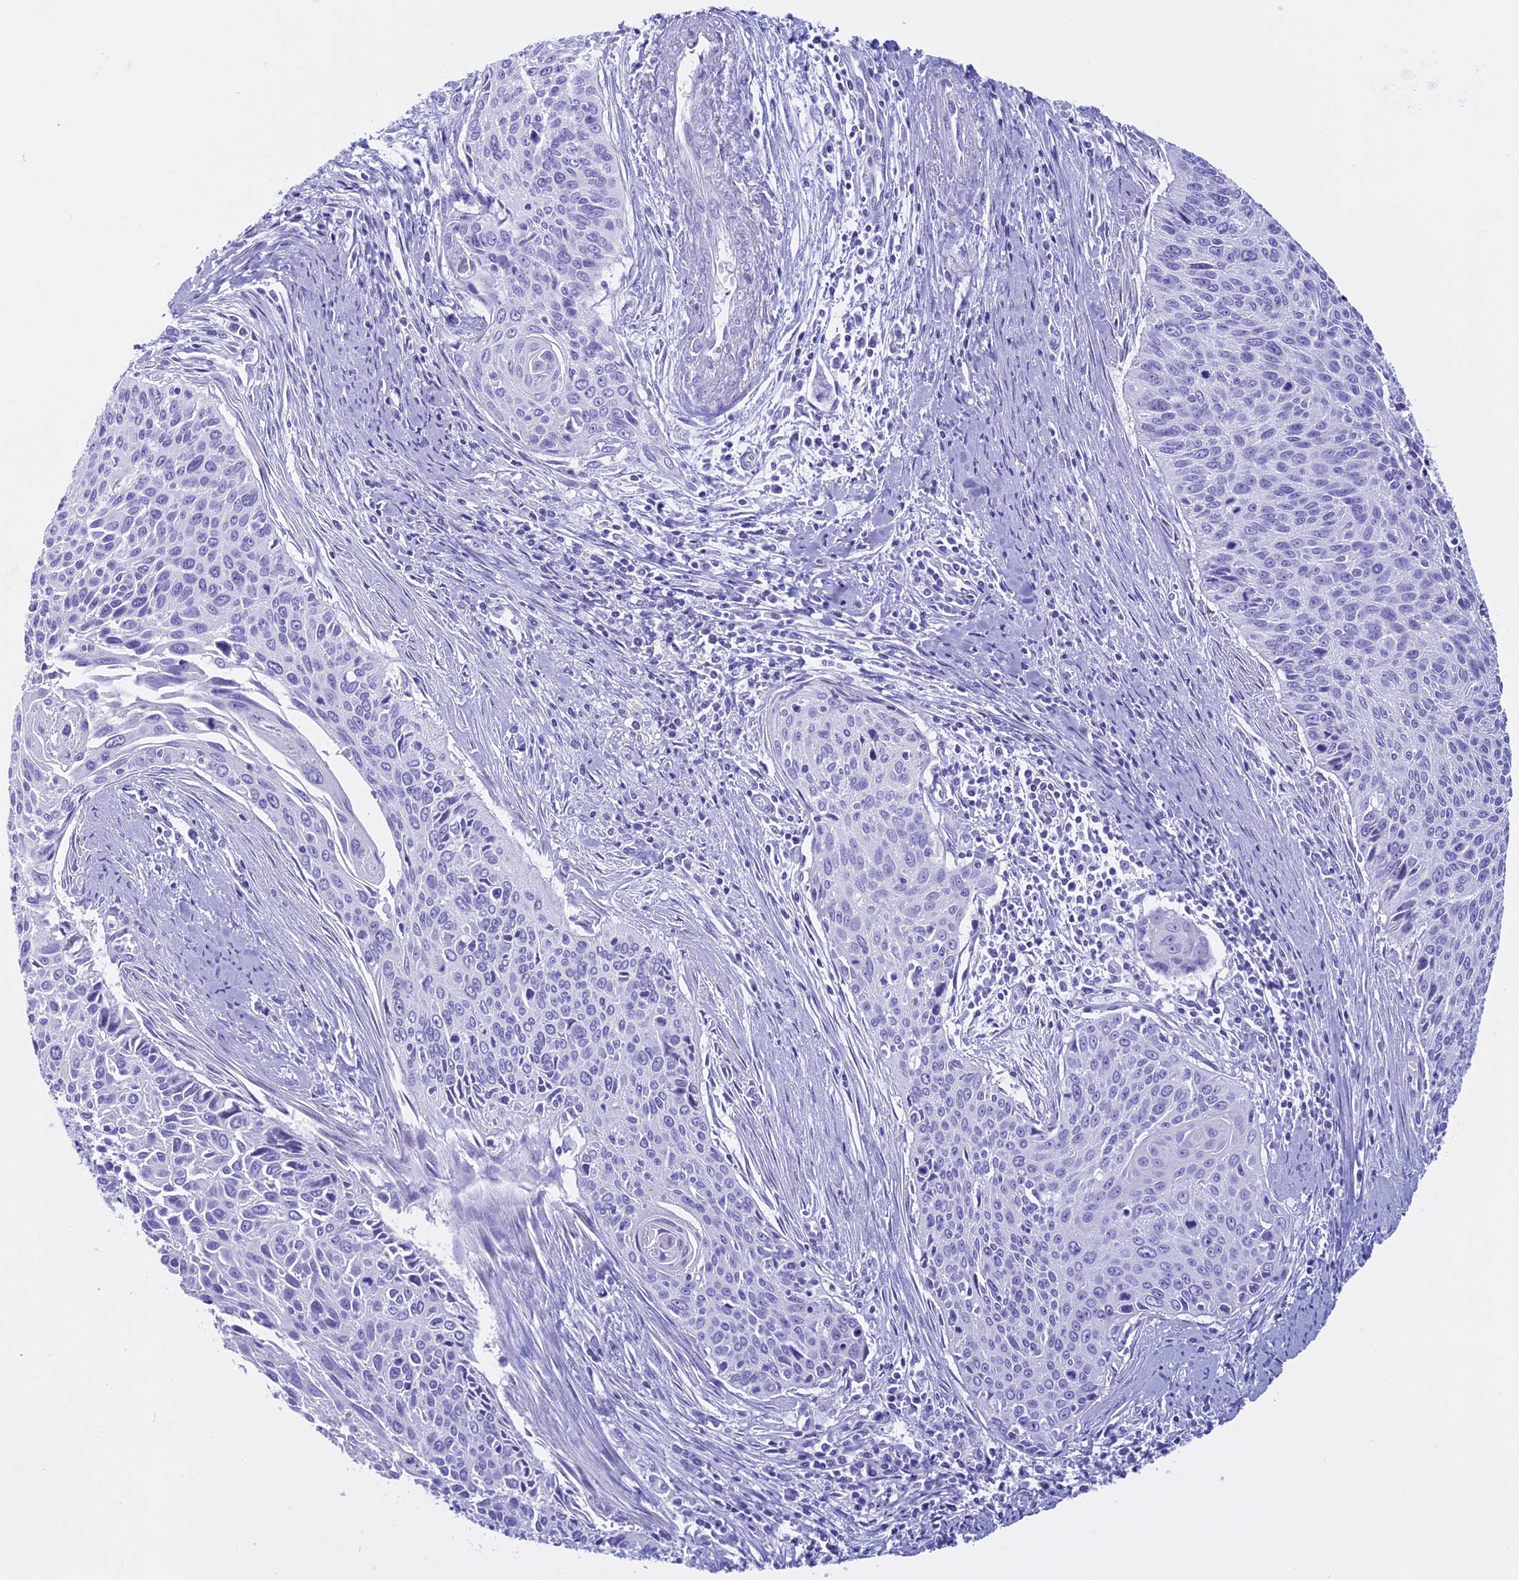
{"staining": {"intensity": "negative", "quantity": "none", "location": "none"}, "tissue": "cervical cancer", "cell_type": "Tumor cells", "image_type": "cancer", "snomed": [{"axis": "morphology", "description": "Squamous cell carcinoma, NOS"}, {"axis": "topography", "description": "Cervix"}], "caption": "Image shows no significant protein expression in tumor cells of cervical squamous cell carcinoma.", "gene": "FAM169A", "patient": {"sex": "female", "age": 55}}